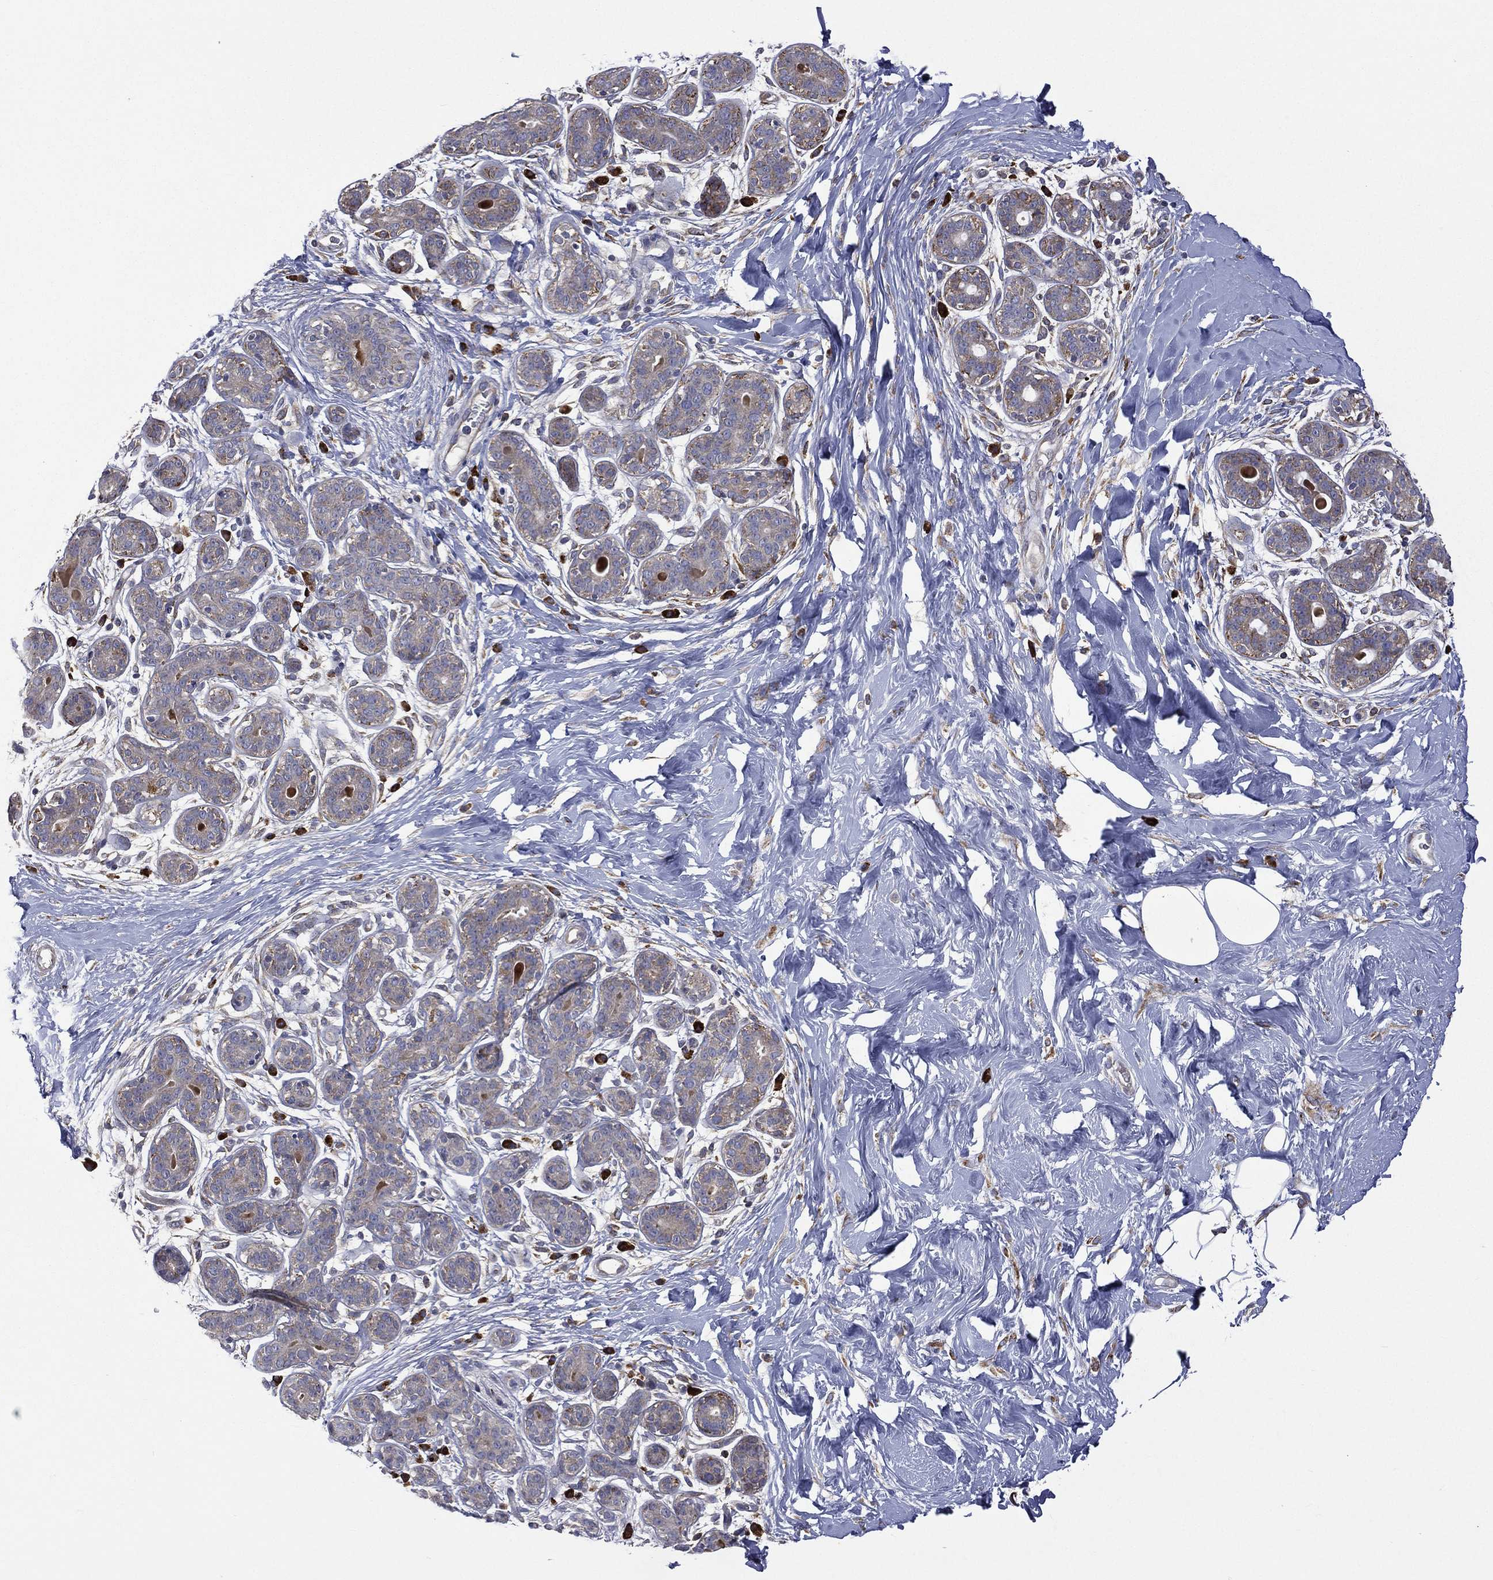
{"staining": {"intensity": "negative", "quantity": "none", "location": "none"}, "tissue": "breast", "cell_type": "Adipocytes", "image_type": "normal", "snomed": [{"axis": "morphology", "description": "Normal tissue, NOS"}, {"axis": "topography", "description": "Breast"}], "caption": "This is a photomicrograph of IHC staining of unremarkable breast, which shows no positivity in adipocytes.", "gene": "C20orf96", "patient": {"sex": "female", "age": 43}}